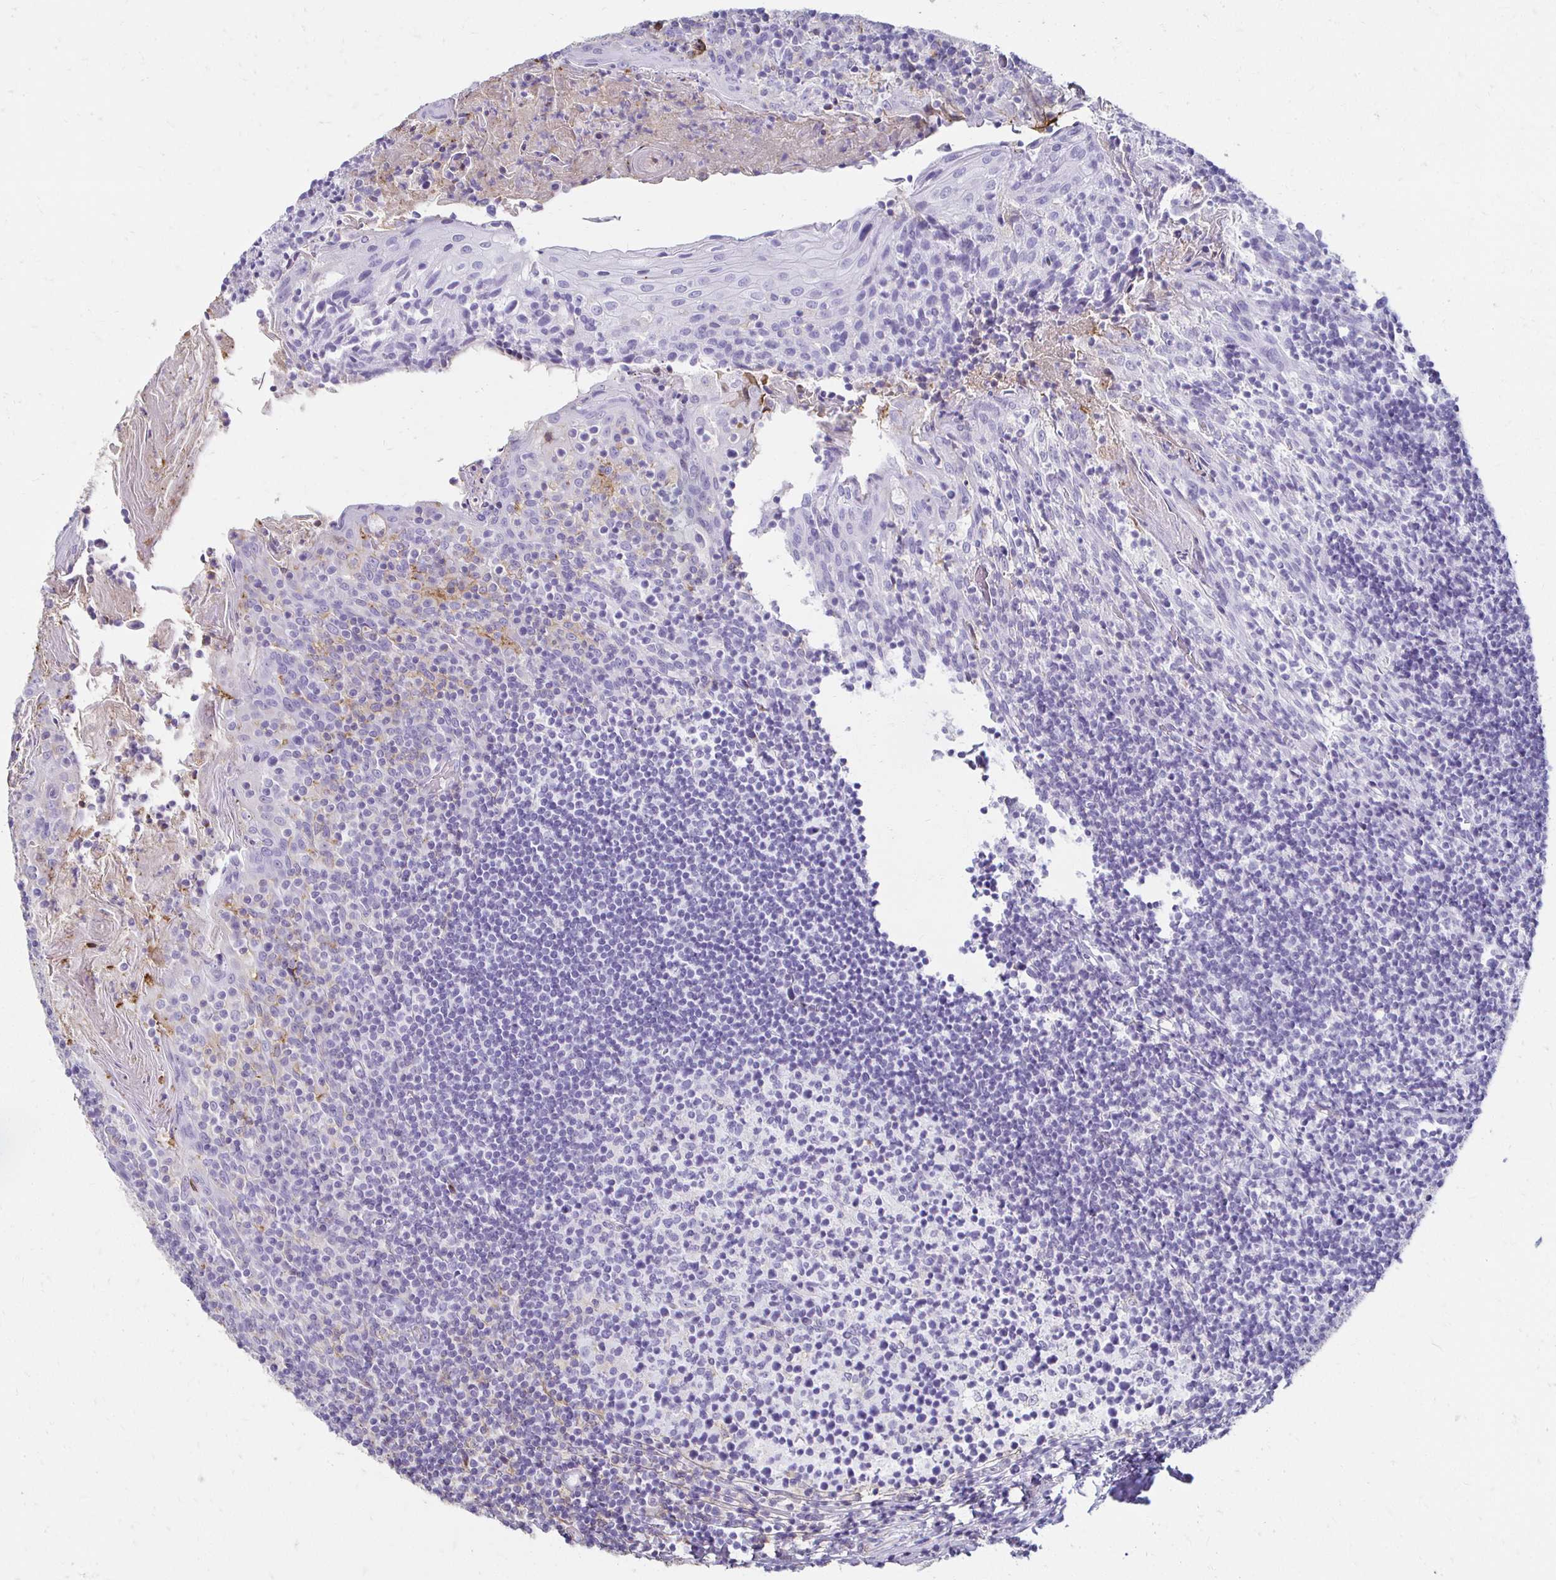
{"staining": {"intensity": "negative", "quantity": "none", "location": "none"}, "tissue": "tonsil", "cell_type": "Germinal center cells", "image_type": "normal", "snomed": [{"axis": "morphology", "description": "Normal tissue, NOS"}, {"axis": "topography", "description": "Tonsil"}], "caption": "There is no significant expression in germinal center cells of tonsil. Brightfield microscopy of IHC stained with DAB (brown) and hematoxylin (blue), captured at high magnification.", "gene": "TAS1R3", "patient": {"sex": "female", "age": 10}}